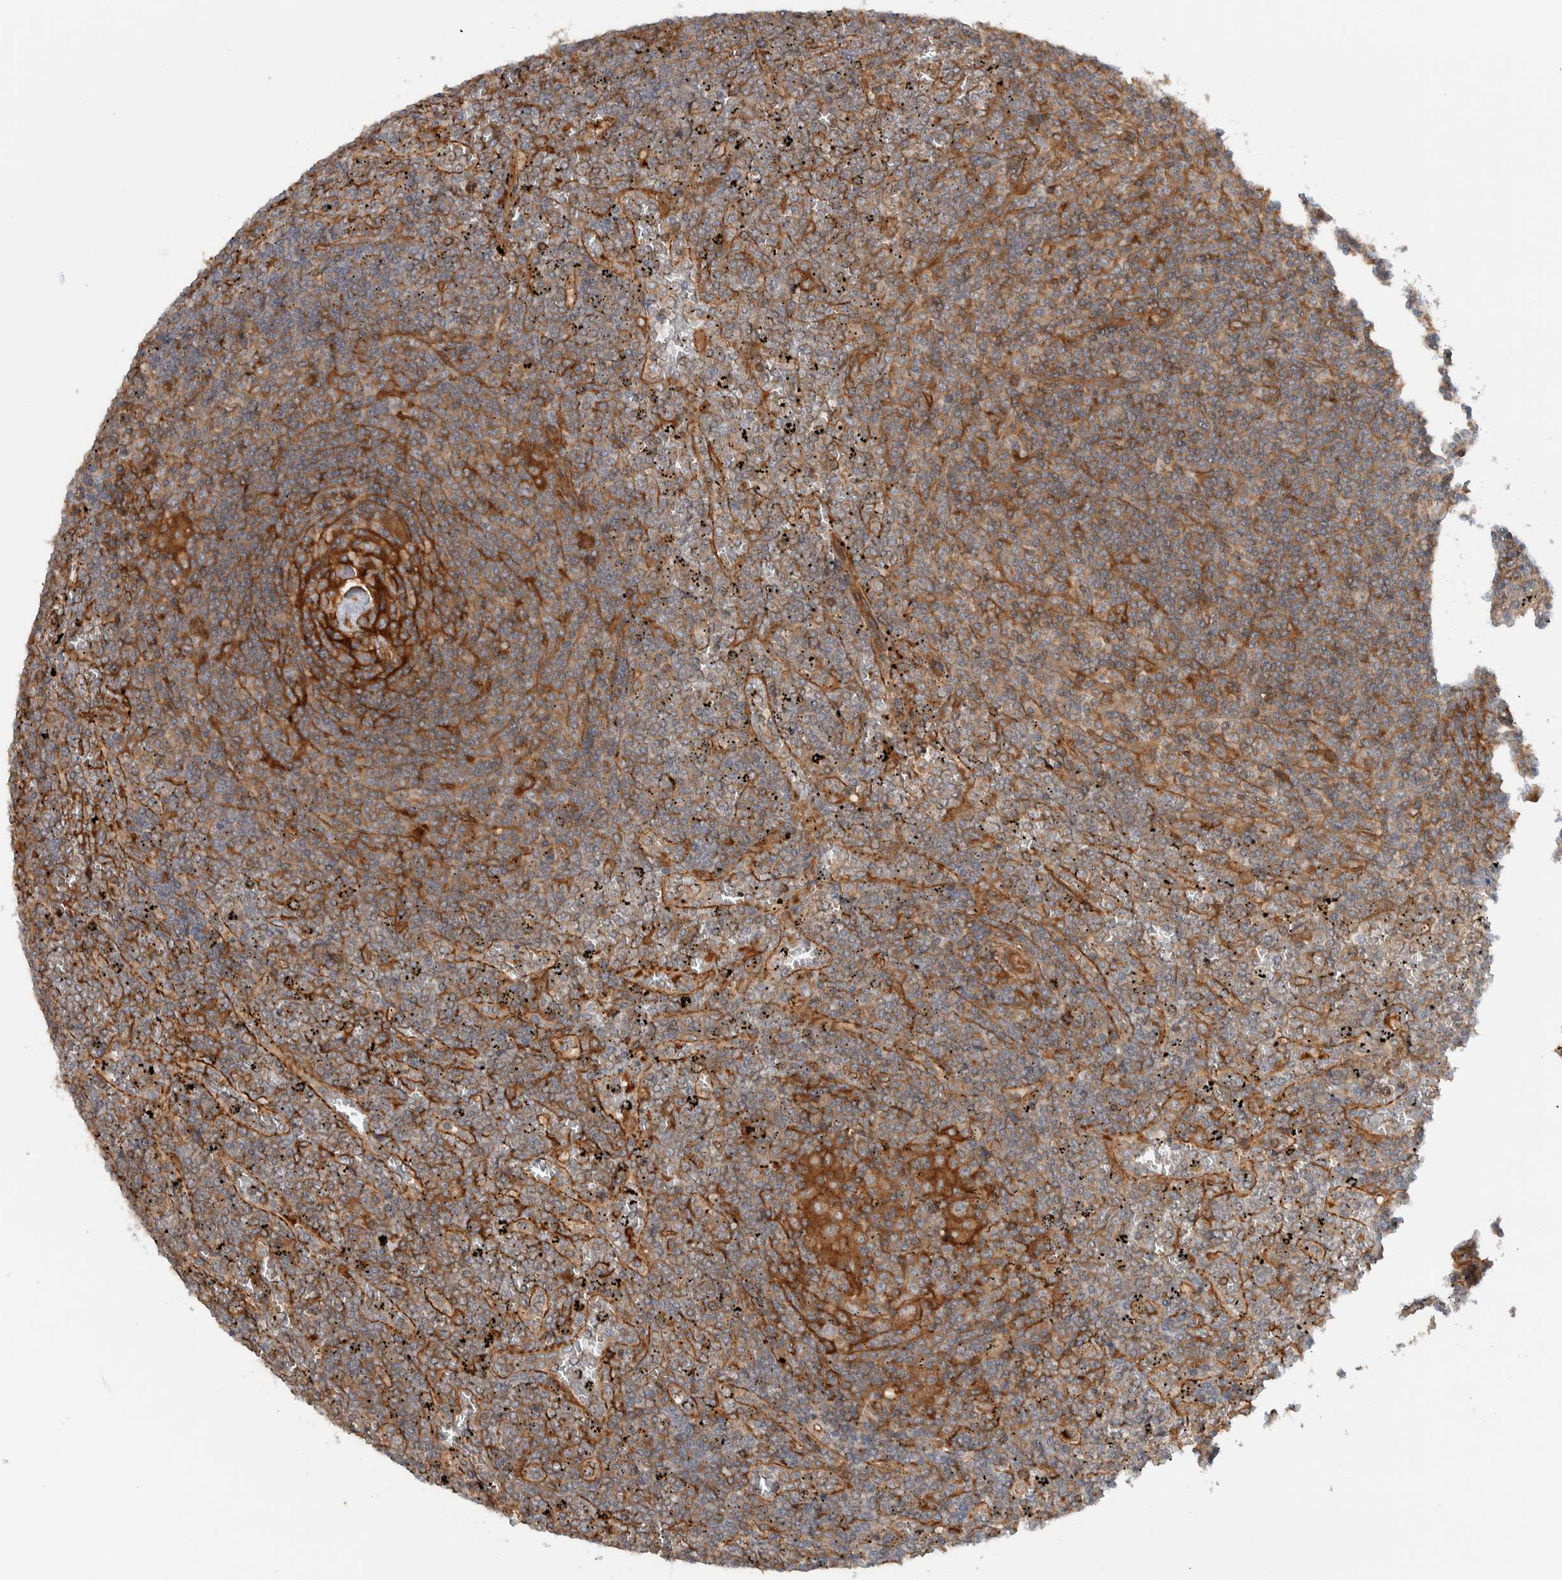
{"staining": {"intensity": "moderate", "quantity": ">75%", "location": "cytoplasmic/membranous"}, "tissue": "lymphoma", "cell_type": "Tumor cells", "image_type": "cancer", "snomed": [{"axis": "morphology", "description": "Malignant lymphoma, non-Hodgkin's type, Low grade"}, {"axis": "topography", "description": "Spleen"}], "caption": "An image showing moderate cytoplasmic/membranous staining in approximately >75% of tumor cells in malignant lymphoma, non-Hodgkin's type (low-grade), as visualized by brown immunohistochemical staining.", "gene": "MPRIP", "patient": {"sex": "female", "age": 19}}